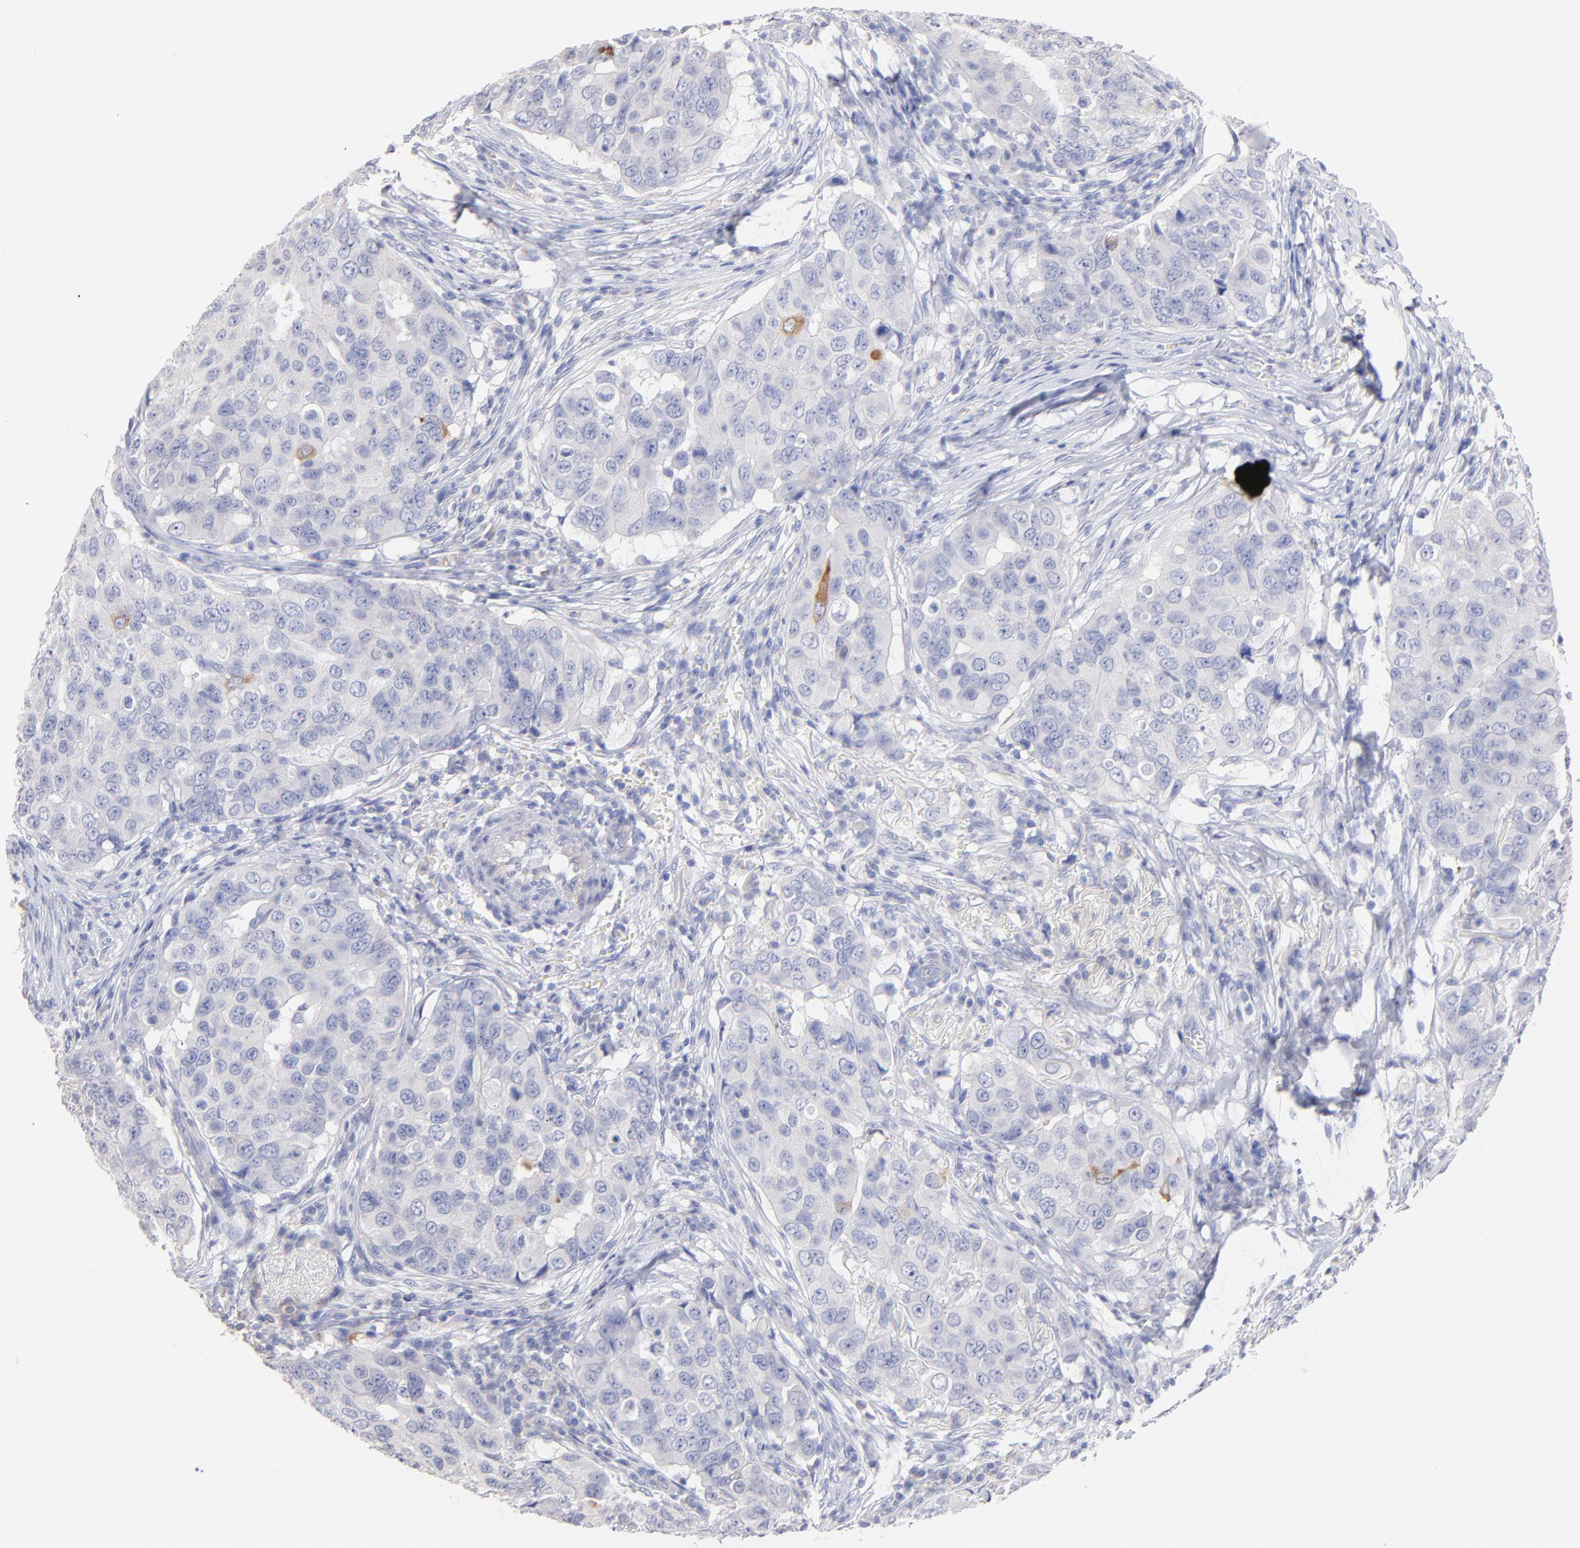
{"staining": {"intensity": "negative", "quantity": "none", "location": "none"}, "tissue": "breast cancer", "cell_type": "Tumor cells", "image_type": "cancer", "snomed": [{"axis": "morphology", "description": "Duct carcinoma"}, {"axis": "topography", "description": "Breast"}], "caption": "Immunohistochemical staining of invasive ductal carcinoma (breast) exhibits no significant expression in tumor cells.", "gene": "CFAP57", "patient": {"sex": "female", "age": 54}}